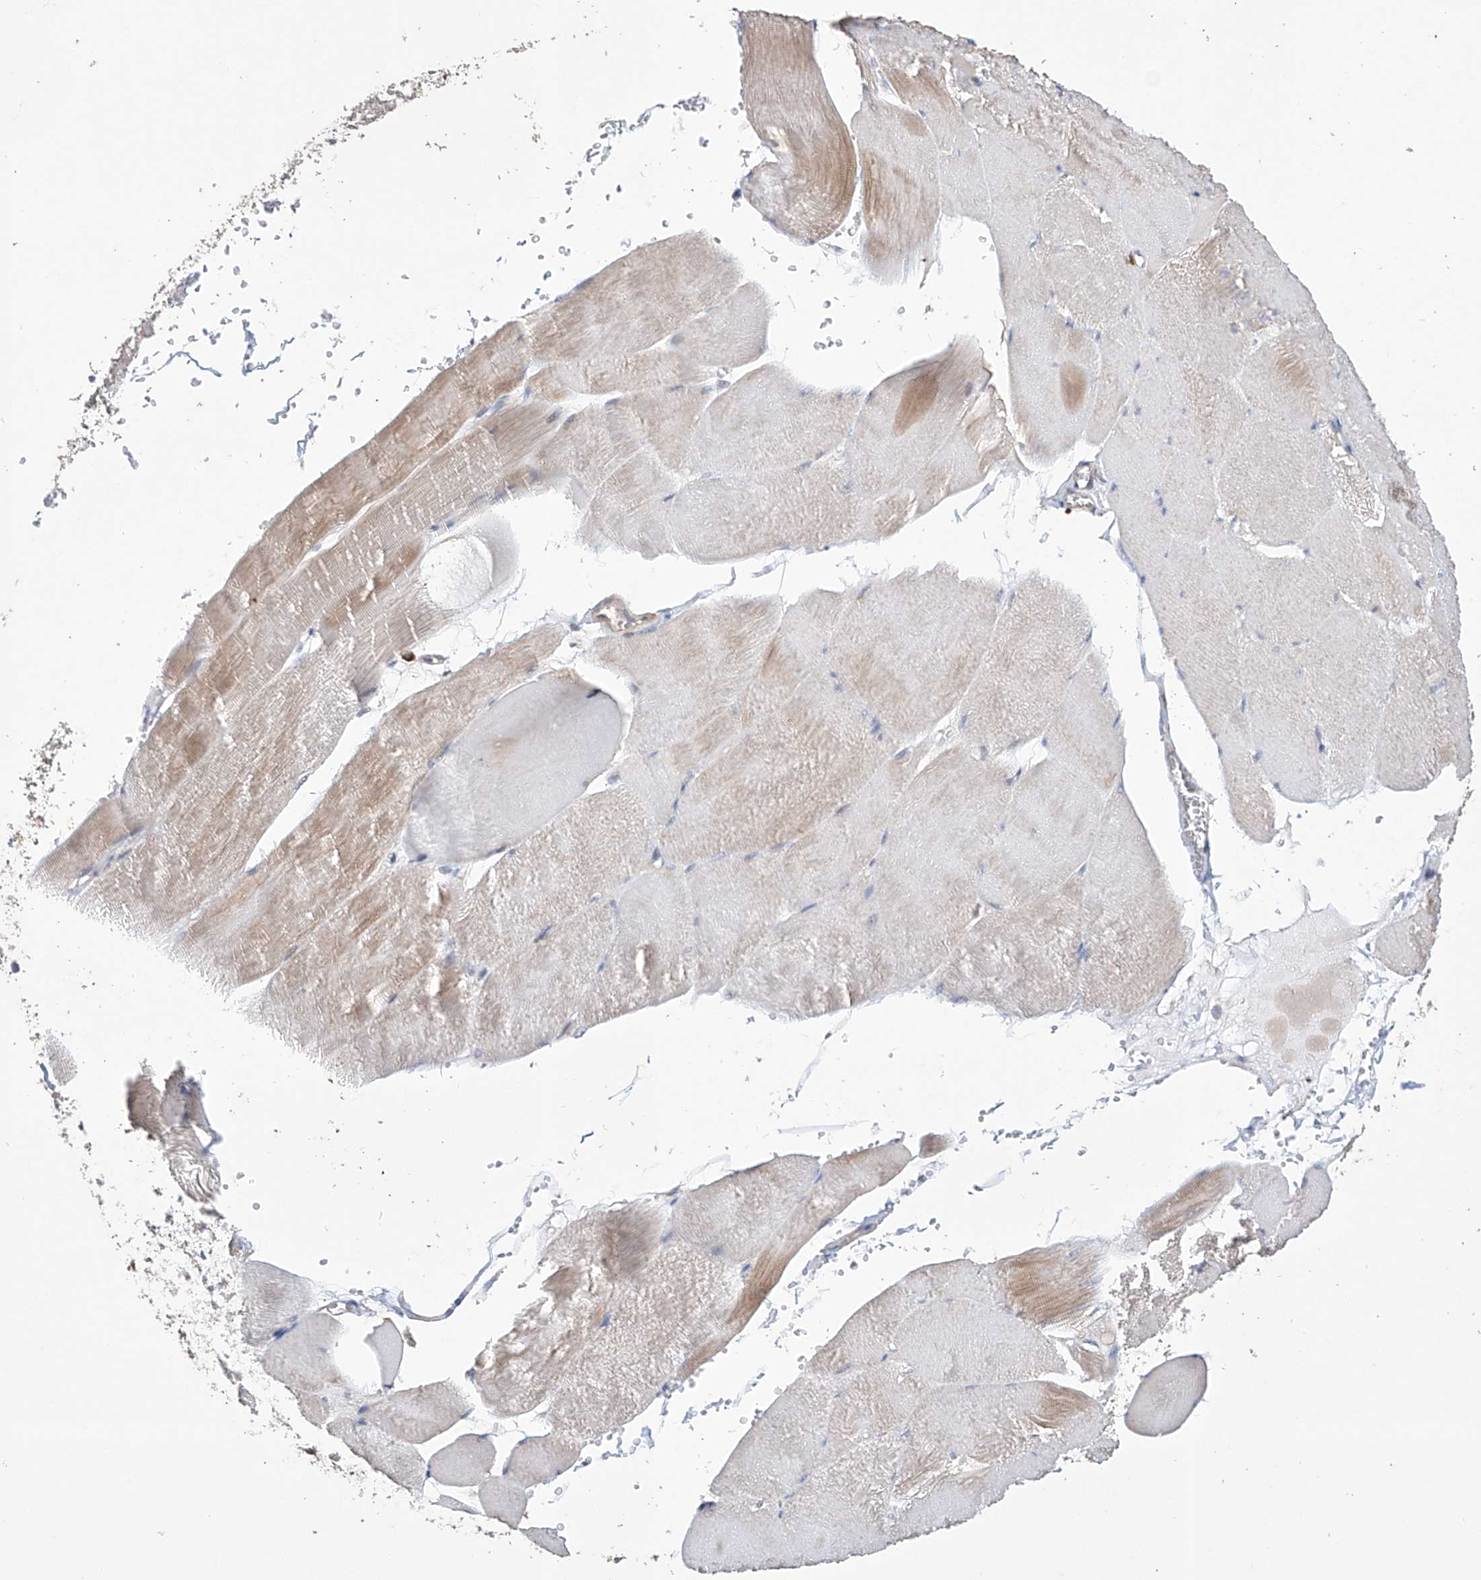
{"staining": {"intensity": "moderate", "quantity": "<25%", "location": "cytoplasmic/membranous"}, "tissue": "skeletal muscle", "cell_type": "Myocytes", "image_type": "normal", "snomed": [{"axis": "morphology", "description": "Normal tissue, NOS"}, {"axis": "morphology", "description": "Basal cell carcinoma"}, {"axis": "topography", "description": "Skeletal muscle"}], "caption": "Immunohistochemical staining of normal human skeletal muscle displays low levels of moderate cytoplasmic/membranous staining in about <25% of myocytes.", "gene": "AFG1L", "patient": {"sex": "female", "age": 64}}